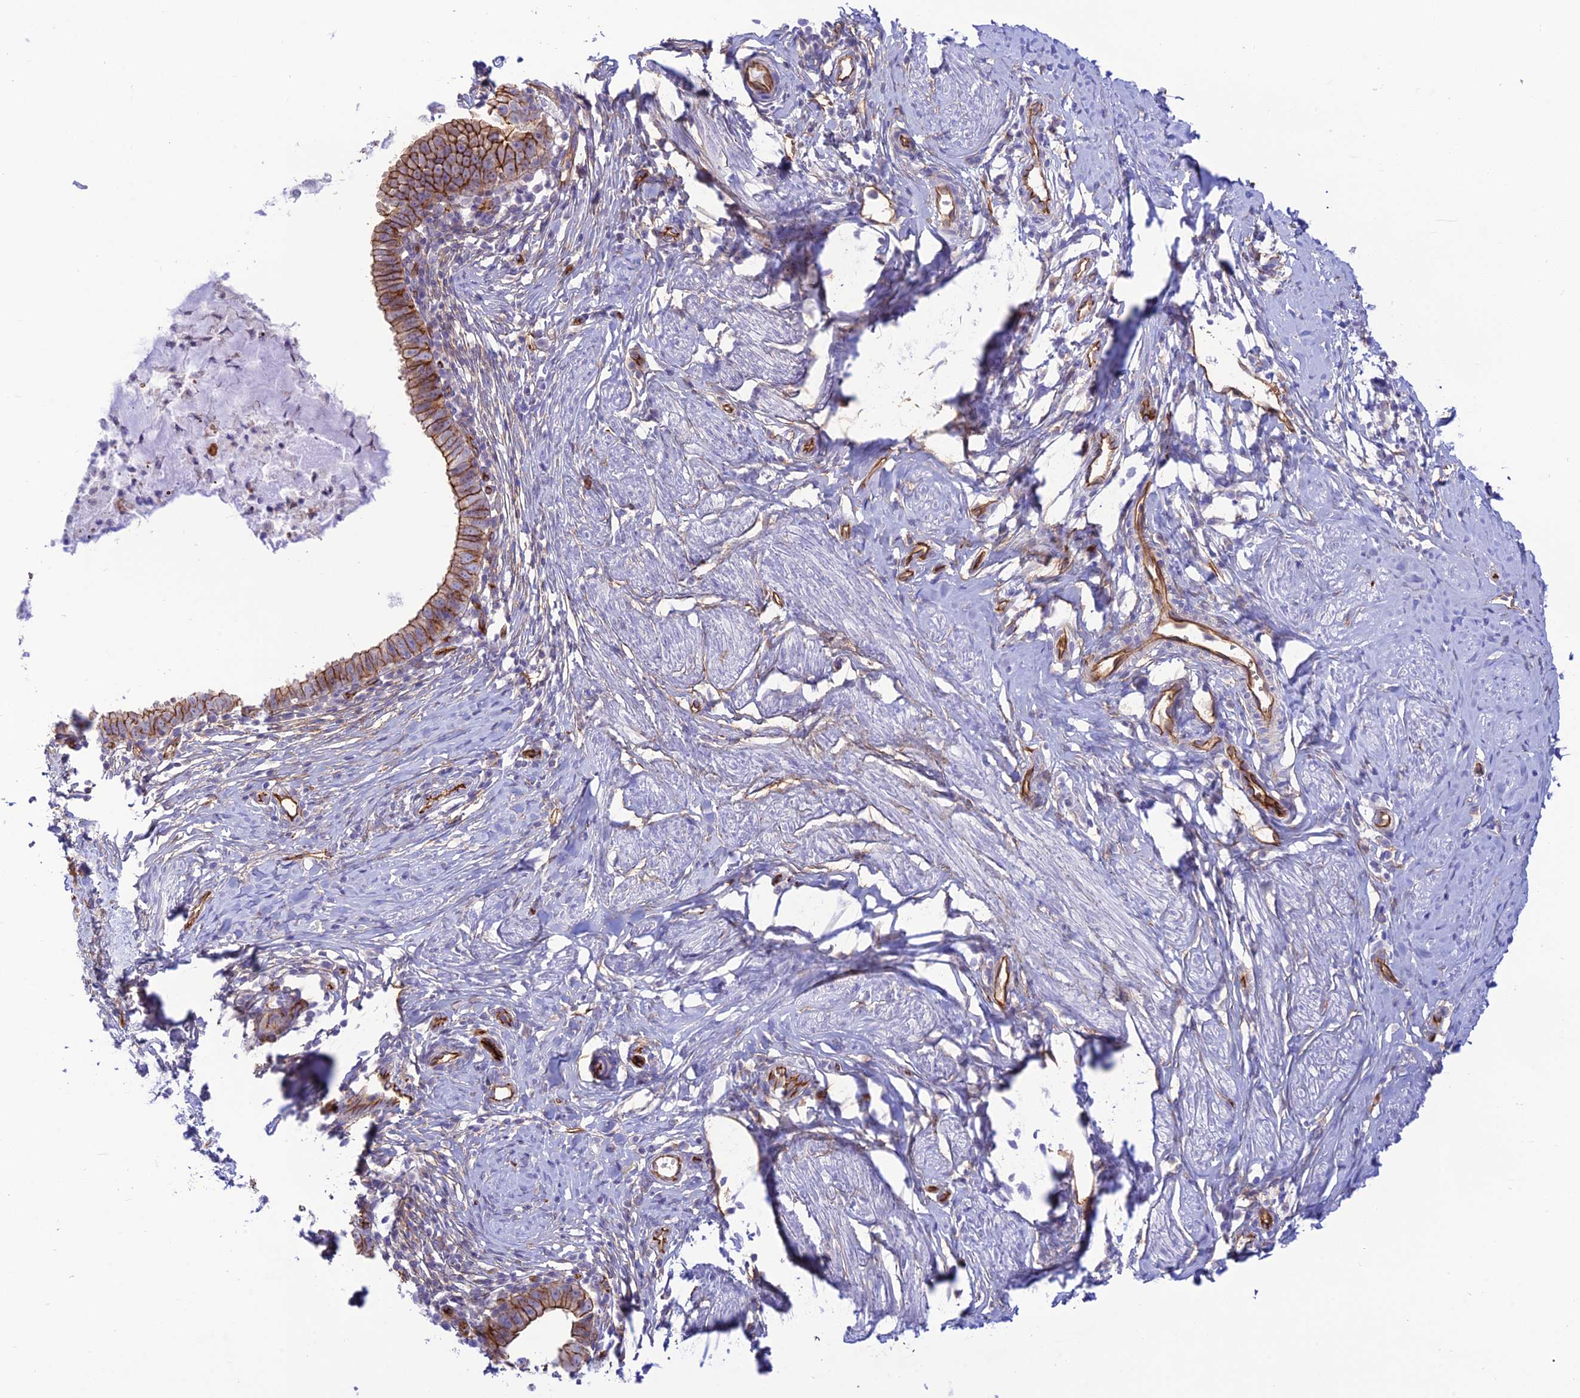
{"staining": {"intensity": "strong", "quantity": ">75%", "location": "cytoplasmic/membranous"}, "tissue": "cervical cancer", "cell_type": "Tumor cells", "image_type": "cancer", "snomed": [{"axis": "morphology", "description": "Adenocarcinoma, NOS"}, {"axis": "topography", "description": "Cervix"}], "caption": "Human adenocarcinoma (cervical) stained with a protein marker displays strong staining in tumor cells.", "gene": "YPEL5", "patient": {"sex": "female", "age": 36}}